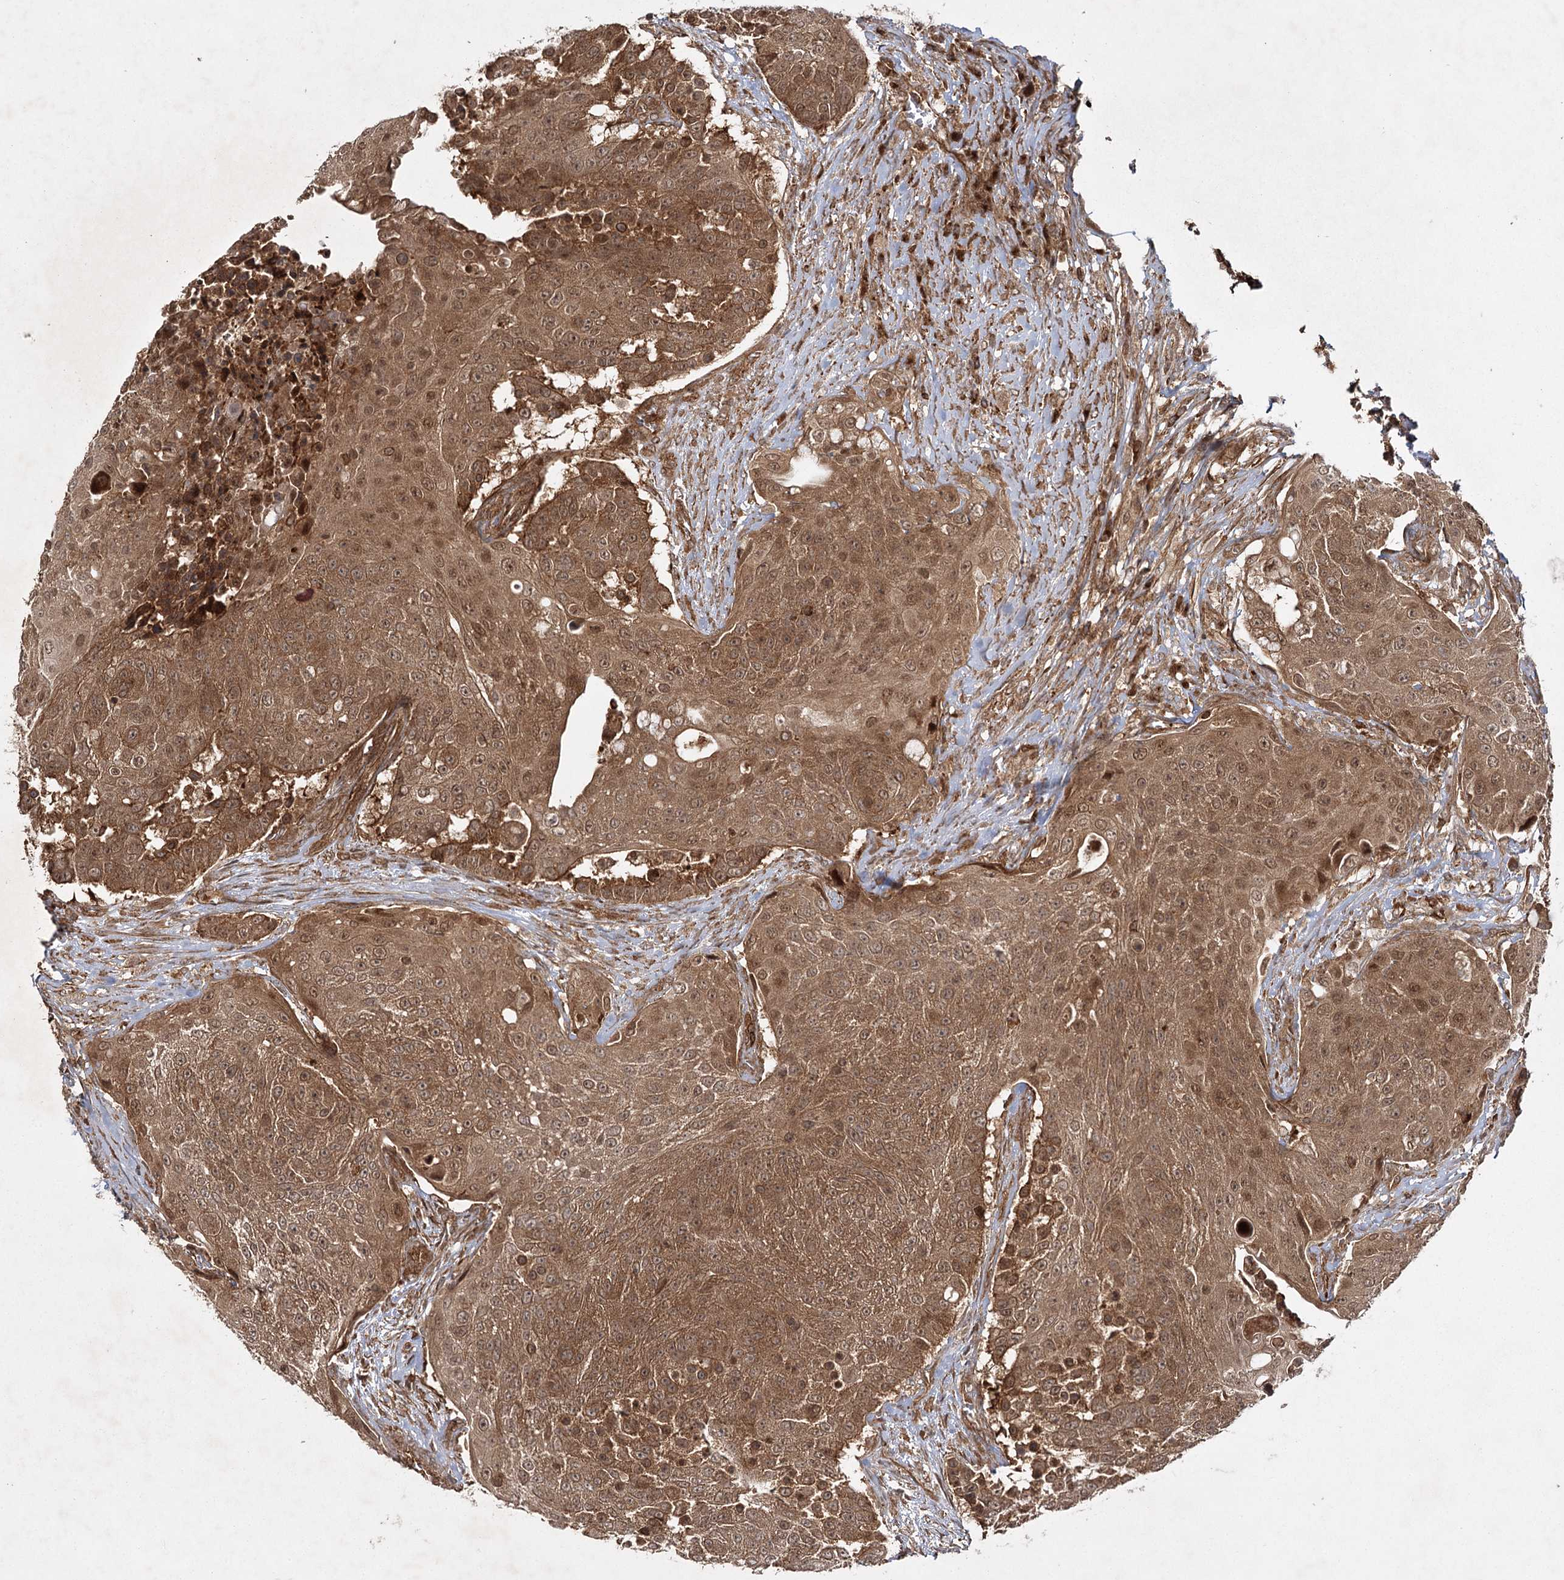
{"staining": {"intensity": "moderate", "quantity": ">75%", "location": "cytoplasmic/membranous,nuclear"}, "tissue": "urothelial cancer", "cell_type": "Tumor cells", "image_type": "cancer", "snomed": [{"axis": "morphology", "description": "Urothelial carcinoma, High grade"}, {"axis": "topography", "description": "Urinary bladder"}], "caption": "Urothelial cancer stained for a protein demonstrates moderate cytoplasmic/membranous and nuclear positivity in tumor cells.", "gene": "MDFIC", "patient": {"sex": "female", "age": 63}}